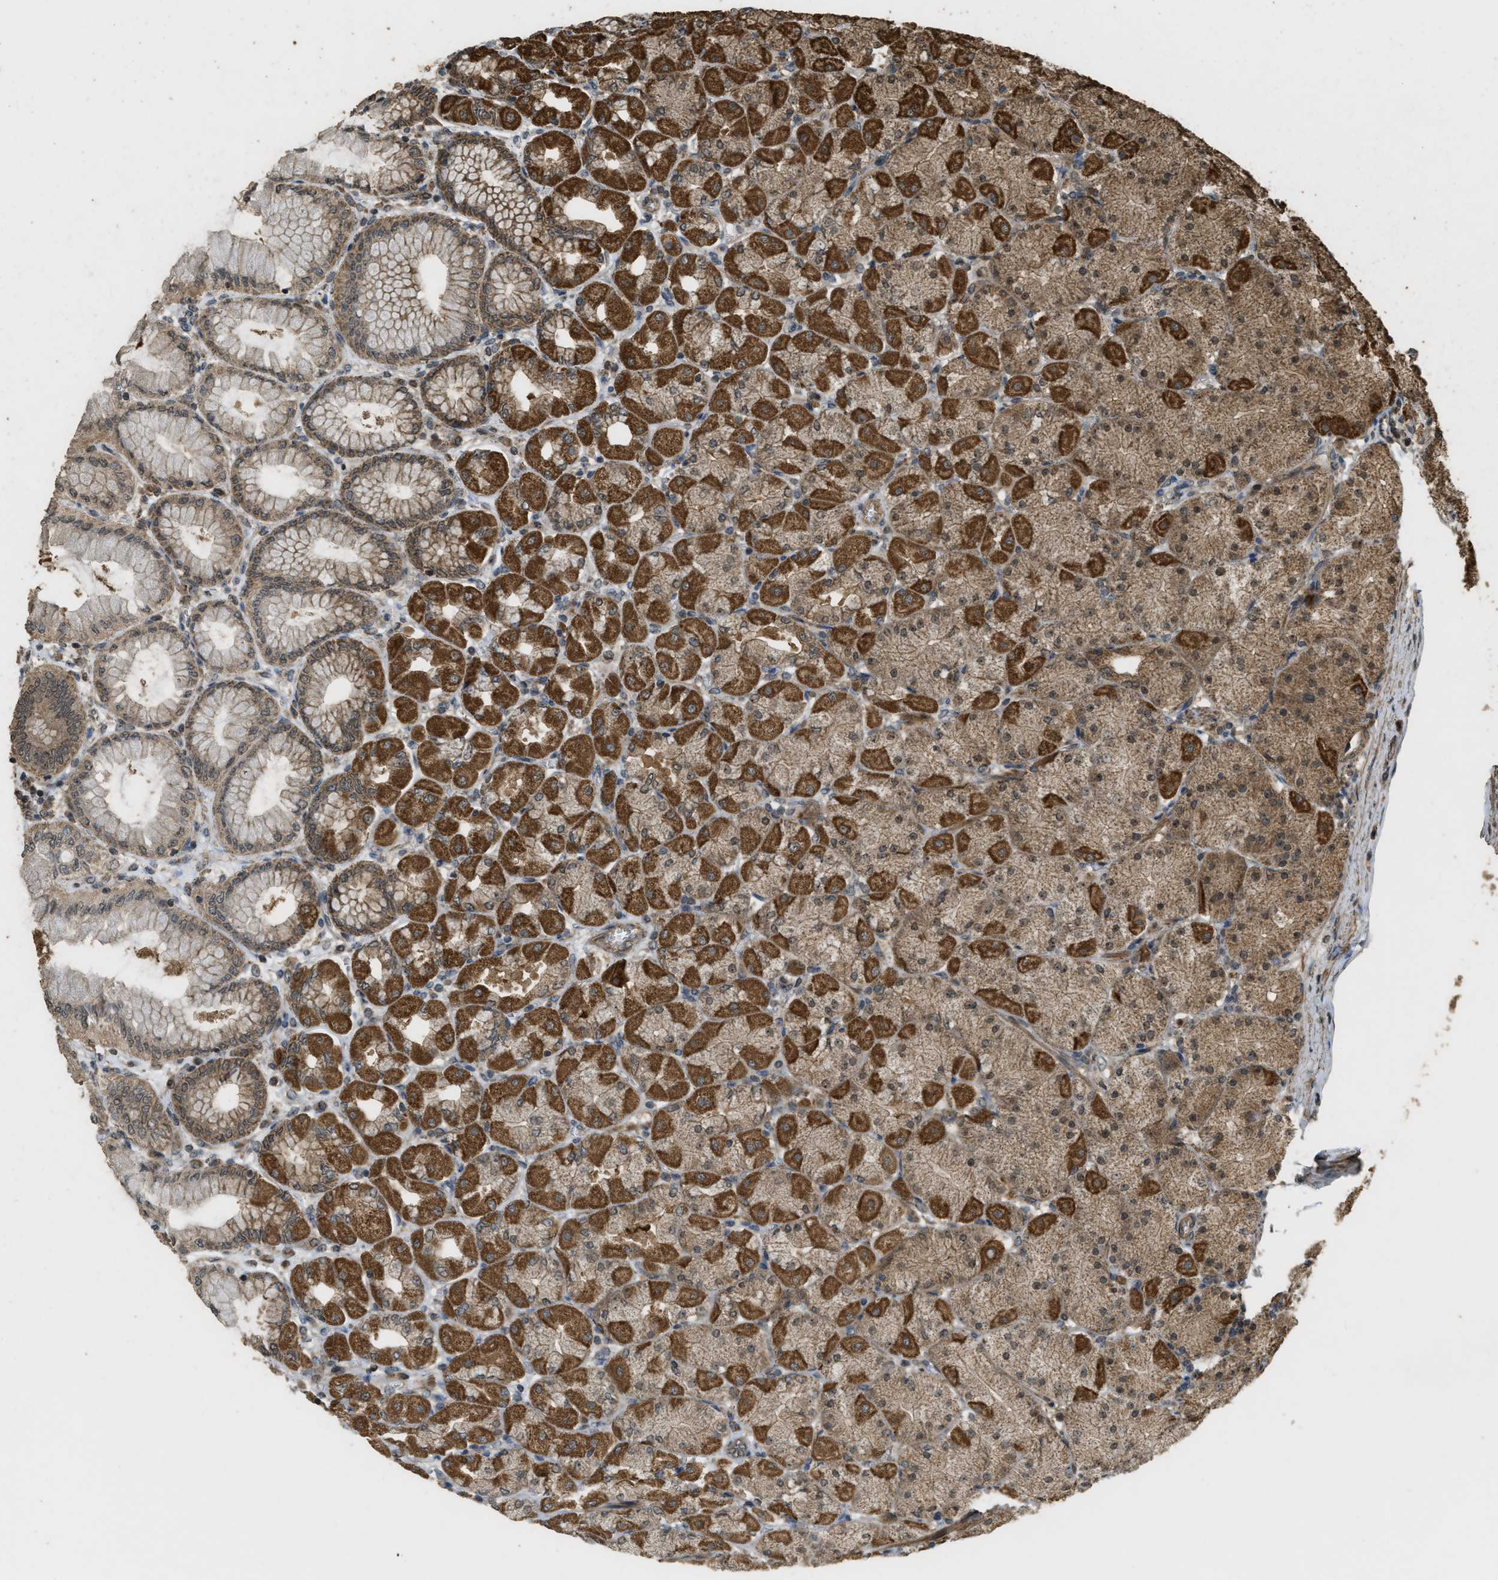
{"staining": {"intensity": "strong", "quantity": ">75%", "location": "cytoplasmic/membranous"}, "tissue": "stomach", "cell_type": "Glandular cells", "image_type": "normal", "snomed": [{"axis": "morphology", "description": "Normal tissue, NOS"}, {"axis": "topography", "description": "Stomach, upper"}], "caption": "Immunohistochemistry (IHC) of unremarkable human stomach reveals high levels of strong cytoplasmic/membranous staining in about >75% of glandular cells. (Stains: DAB (3,3'-diaminobenzidine) in brown, nuclei in blue, Microscopy: brightfield microscopy at high magnification).", "gene": "CTPS1", "patient": {"sex": "female", "age": 56}}